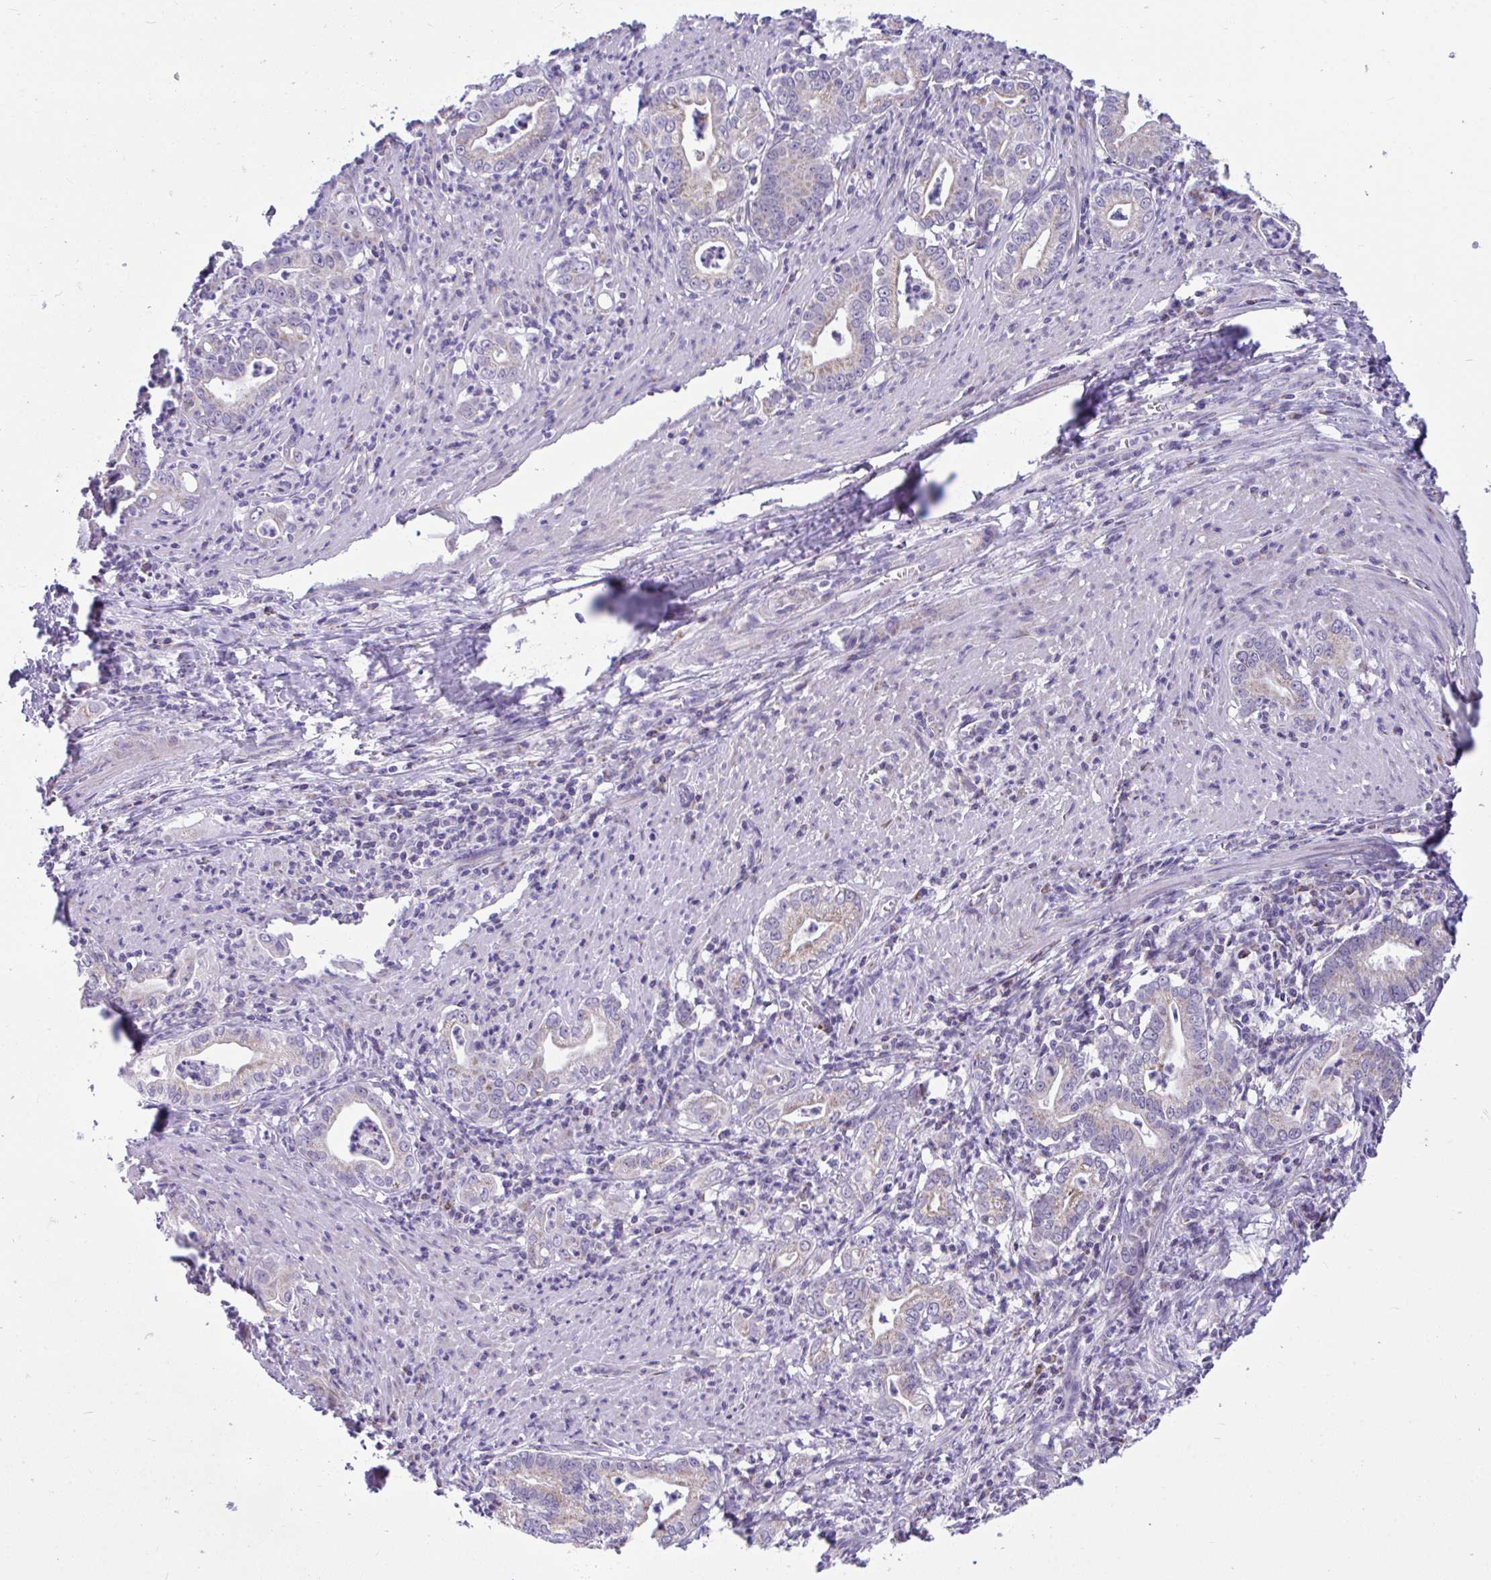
{"staining": {"intensity": "weak", "quantity": "25%-75%", "location": "cytoplasmic/membranous"}, "tissue": "stomach cancer", "cell_type": "Tumor cells", "image_type": "cancer", "snomed": [{"axis": "morphology", "description": "Adenocarcinoma, NOS"}, {"axis": "topography", "description": "Stomach, upper"}], "caption": "Tumor cells reveal low levels of weak cytoplasmic/membranous staining in approximately 25%-75% of cells in human stomach adenocarcinoma. (Brightfield microscopy of DAB IHC at high magnification).", "gene": "OR13A1", "patient": {"sex": "female", "age": 79}}